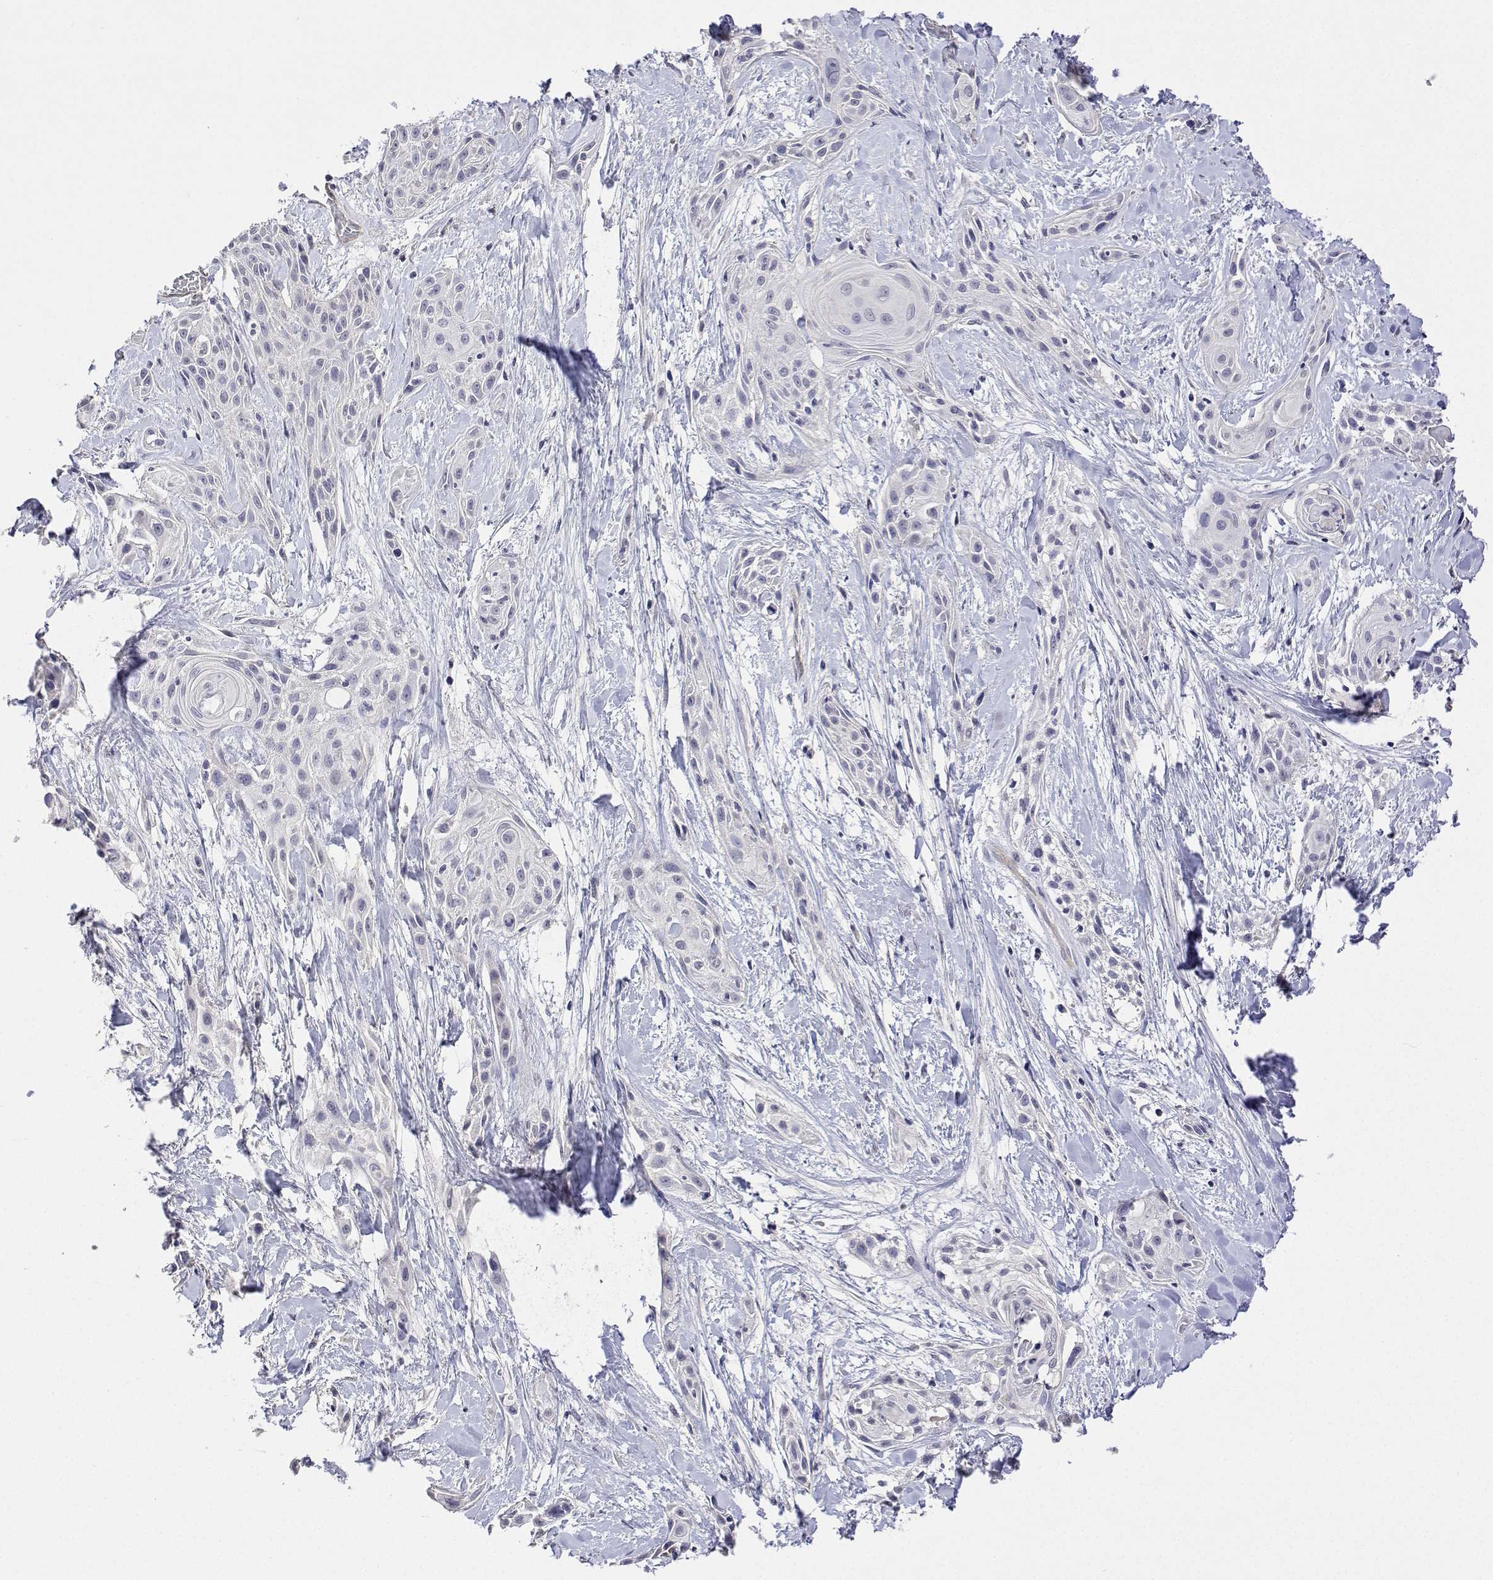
{"staining": {"intensity": "negative", "quantity": "none", "location": "none"}, "tissue": "skin cancer", "cell_type": "Tumor cells", "image_type": "cancer", "snomed": [{"axis": "morphology", "description": "Squamous cell carcinoma, NOS"}, {"axis": "topography", "description": "Skin"}, {"axis": "topography", "description": "Anal"}], "caption": "This image is of skin squamous cell carcinoma stained with IHC to label a protein in brown with the nuclei are counter-stained blue. There is no staining in tumor cells.", "gene": "PLCB1", "patient": {"sex": "male", "age": 64}}